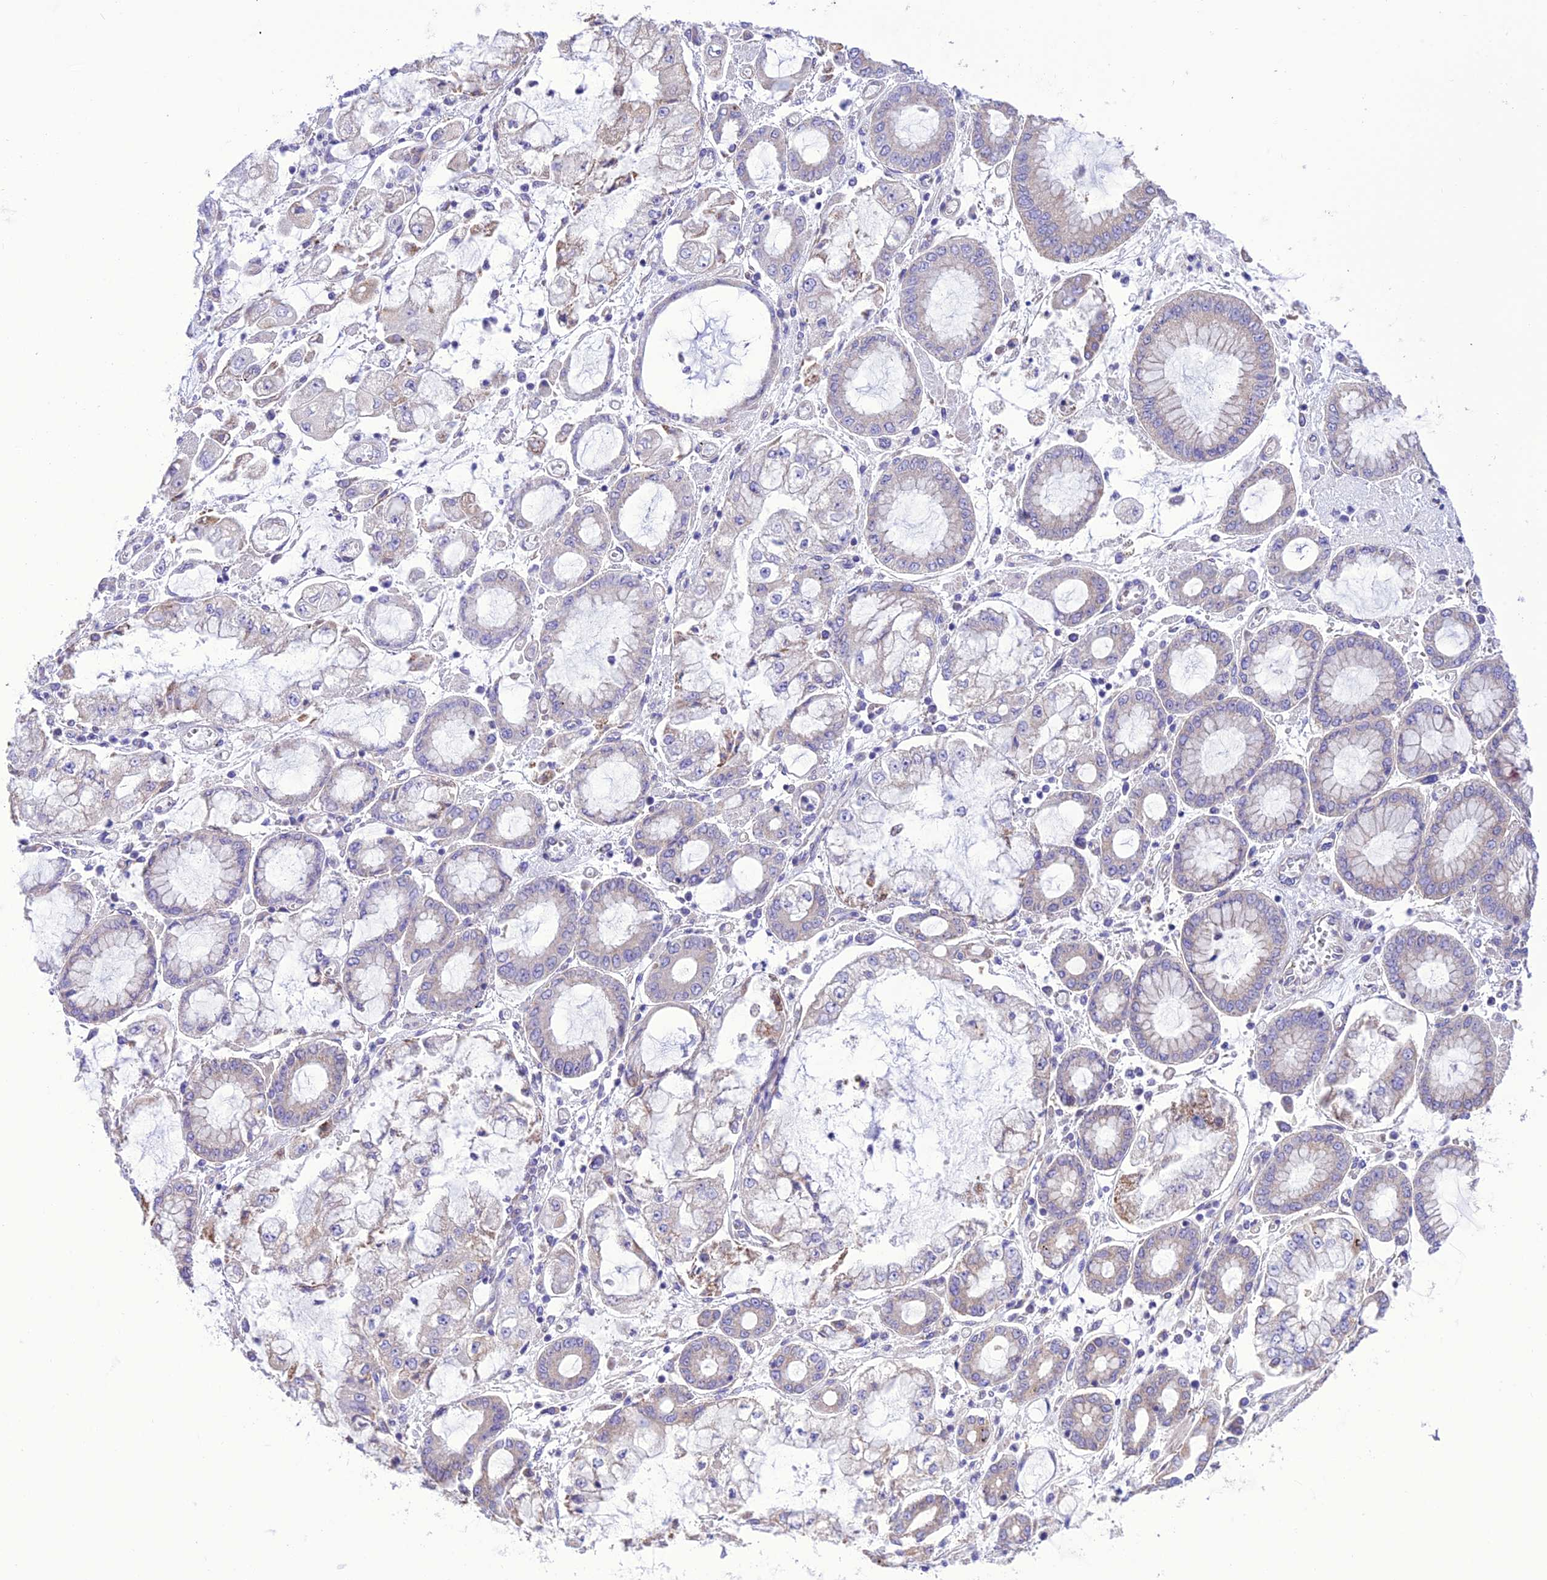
{"staining": {"intensity": "weak", "quantity": "<25%", "location": "cytoplasmic/membranous"}, "tissue": "stomach cancer", "cell_type": "Tumor cells", "image_type": "cancer", "snomed": [{"axis": "morphology", "description": "Adenocarcinoma, NOS"}, {"axis": "topography", "description": "Stomach"}], "caption": "Immunohistochemistry (IHC) image of neoplastic tissue: stomach adenocarcinoma stained with DAB displays no significant protein expression in tumor cells.", "gene": "MAP3K12", "patient": {"sex": "male", "age": 76}}